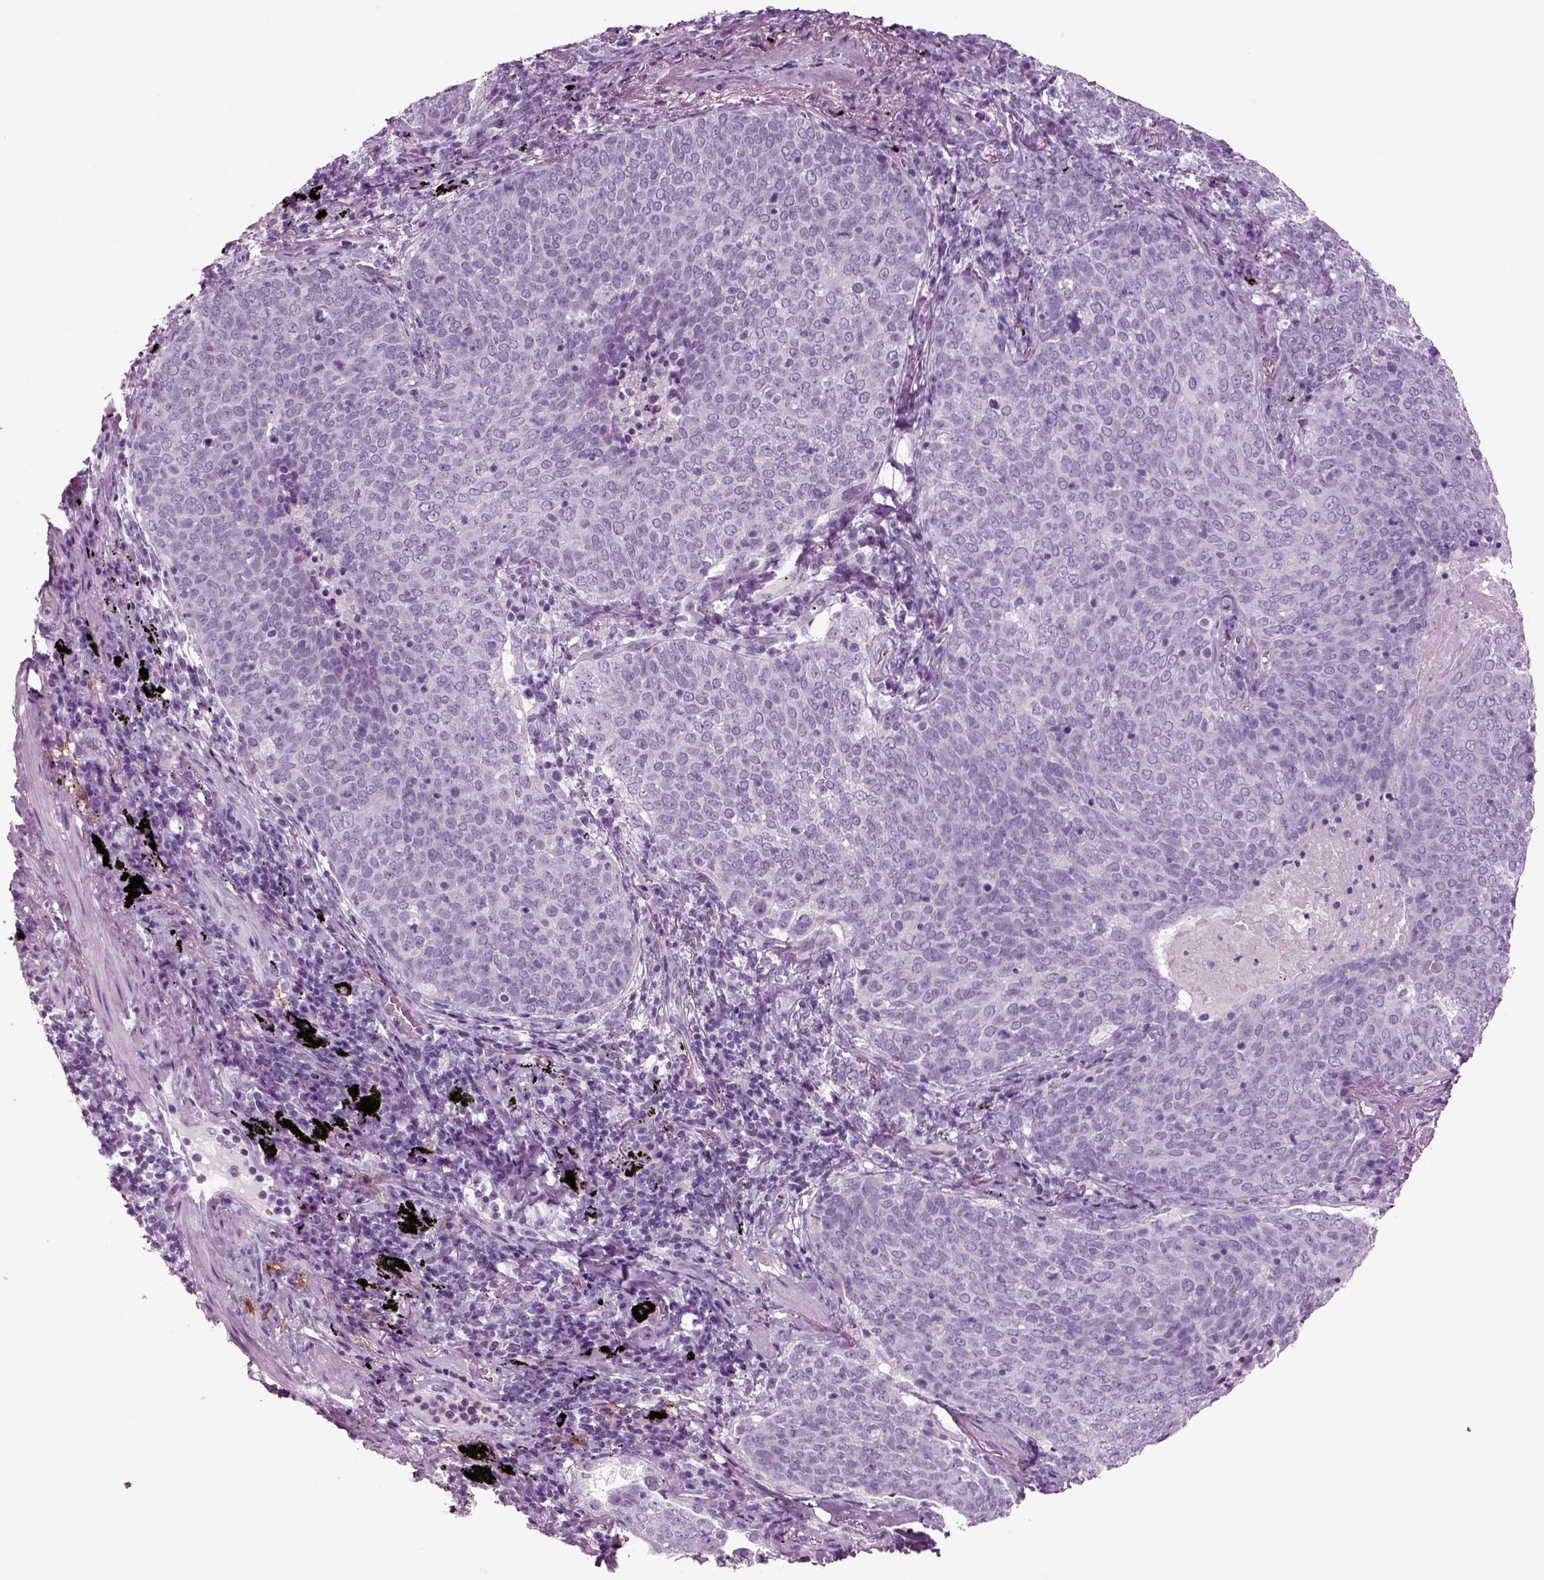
{"staining": {"intensity": "negative", "quantity": "none", "location": "none"}, "tissue": "lung cancer", "cell_type": "Tumor cells", "image_type": "cancer", "snomed": [{"axis": "morphology", "description": "Squamous cell carcinoma, NOS"}, {"axis": "topography", "description": "Lung"}], "caption": "Image shows no significant protein positivity in tumor cells of lung cancer (squamous cell carcinoma).", "gene": "CRABP1", "patient": {"sex": "male", "age": 82}}